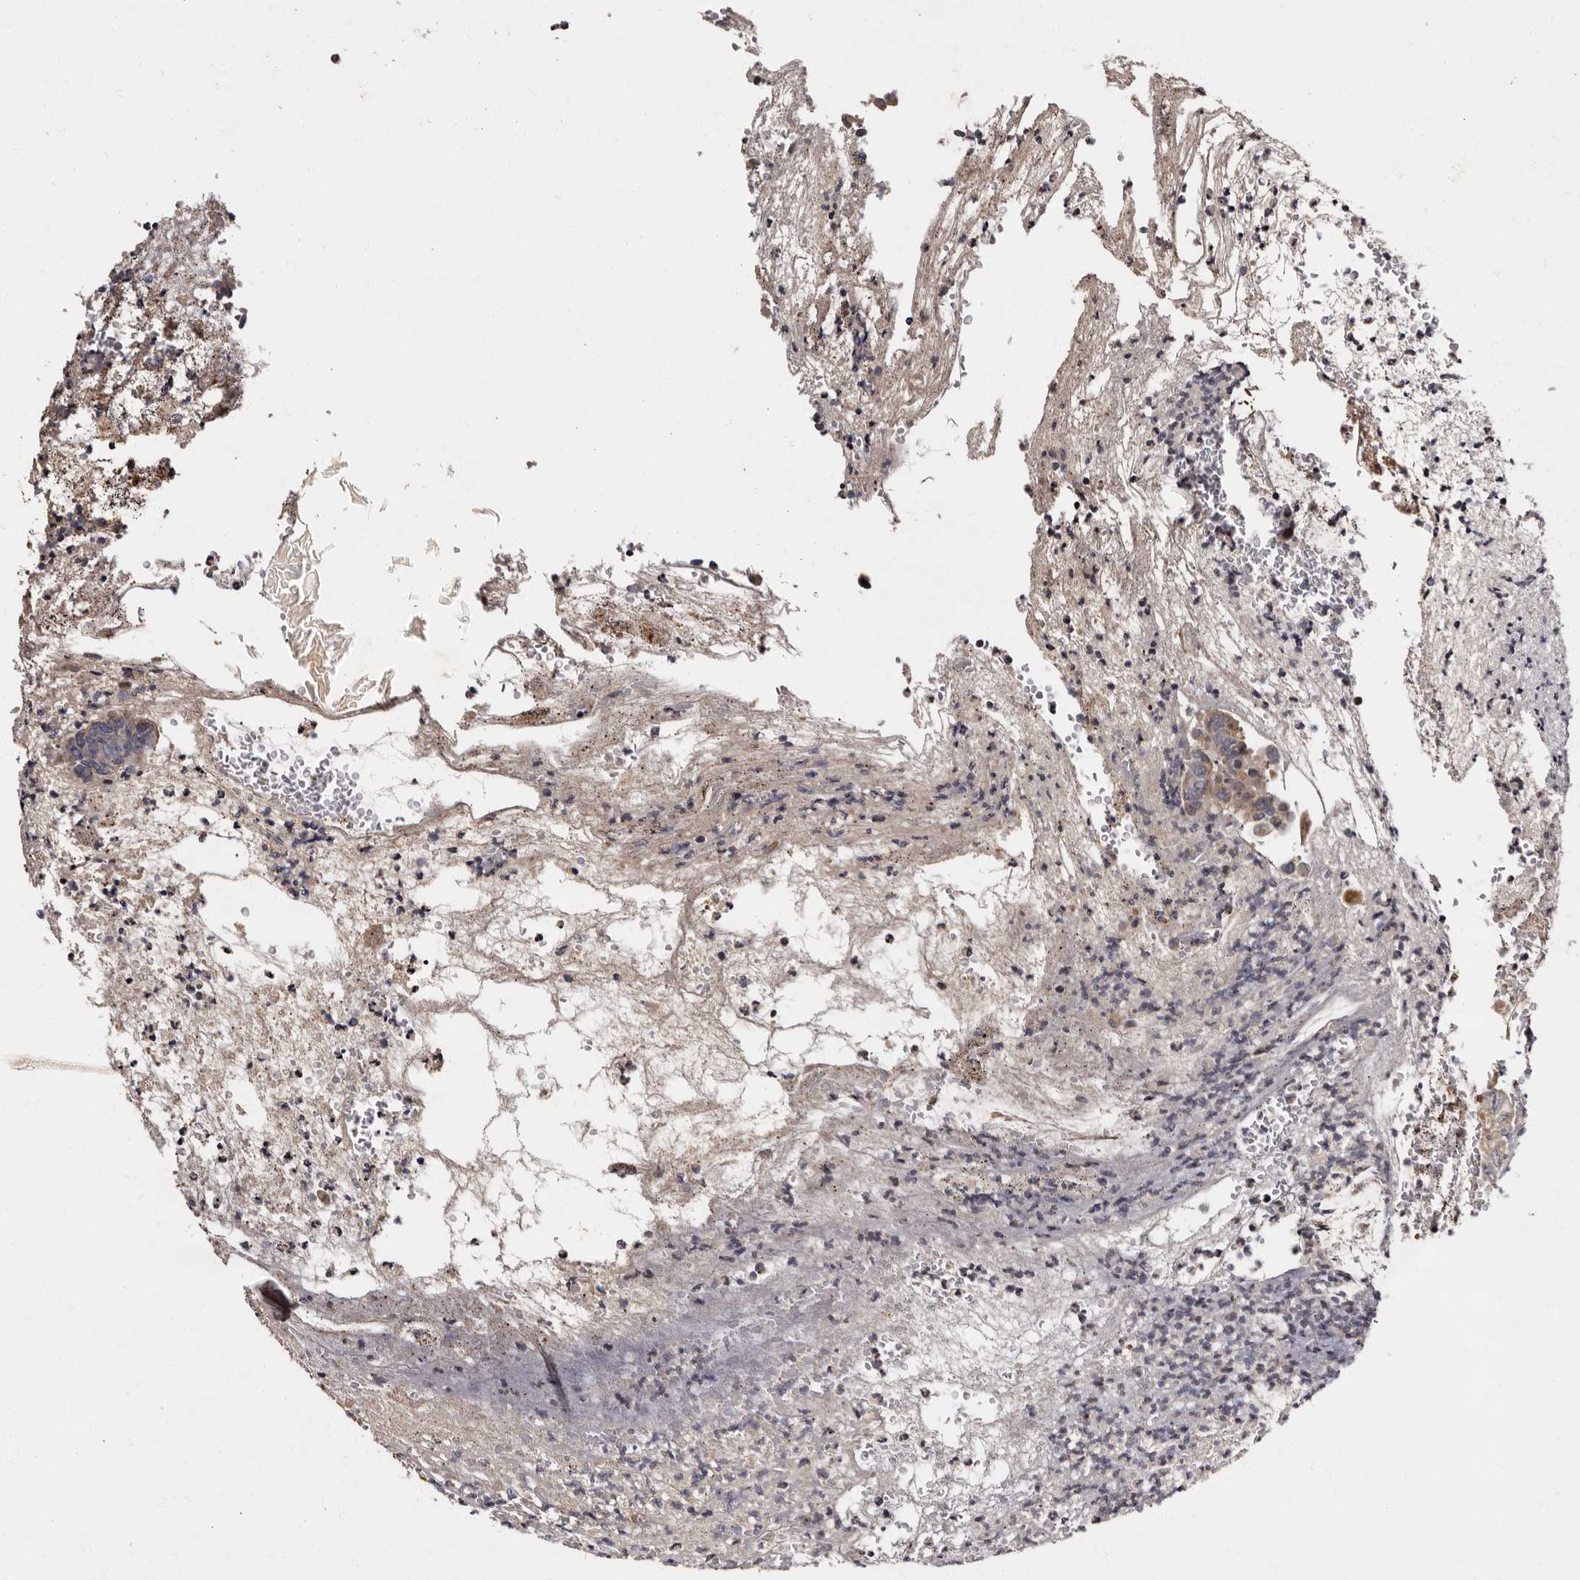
{"staining": {"intensity": "weak", "quantity": ">75%", "location": "cytoplasmic/membranous"}, "tissue": "colorectal cancer", "cell_type": "Tumor cells", "image_type": "cancer", "snomed": [{"axis": "morphology", "description": "Normal tissue, NOS"}, {"axis": "morphology", "description": "Adenocarcinoma, NOS"}, {"axis": "topography", "description": "Colon"}], "caption": "Protein analysis of colorectal cancer (adenocarcinoma) tissue exhibits weak cytoplasmic/membranous expression in approximately >75% of tumor cells. Immunohistochemistry (ihc) stains the protein of interest in brown and the nuclei are stained blue.", "gene": "ADCK5", "patient": {"sex": "female", "age": 75}}